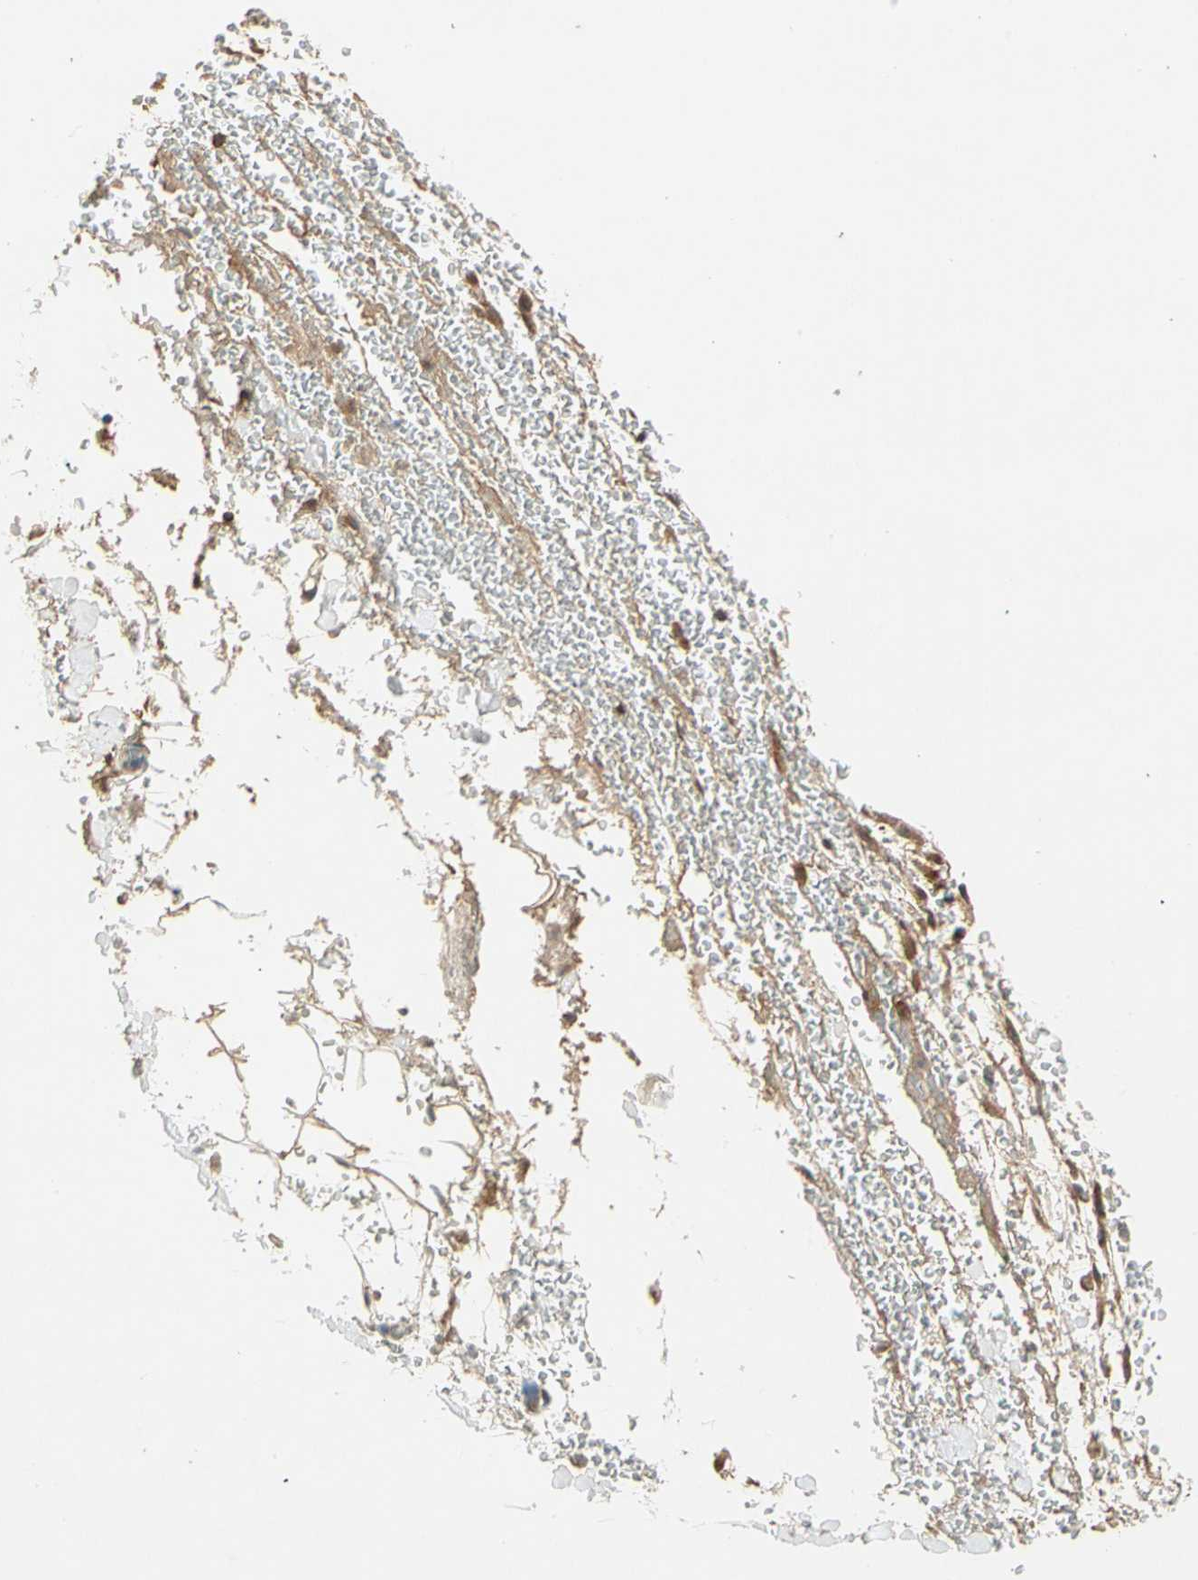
{"staining": {"intensity": "moderate", "quantity": ">75%", "location": "cytoplasmic/membranous"}, "tissue": "adipose tissue", "cell_type": "Adipocytes", "image_type": "normal", "snomed": [{"axis": "morphology", "description": "Normal tissue, NOS"}, {"axis": "morphology", "description": "Inflammation, NOS"}, {"axis": "topography", "description": "Breast"}], "caption": "Unremarkable adipose tissue shows moderate cytoplasmic/membranous staining in approximately >75% of adipocytes, visualized by immunohistochemistry. (Brightfield microscopy of DAB IHC at high magnification).", "gene": "MAPK1", "patient": {"sex": "female", "age": 65}}